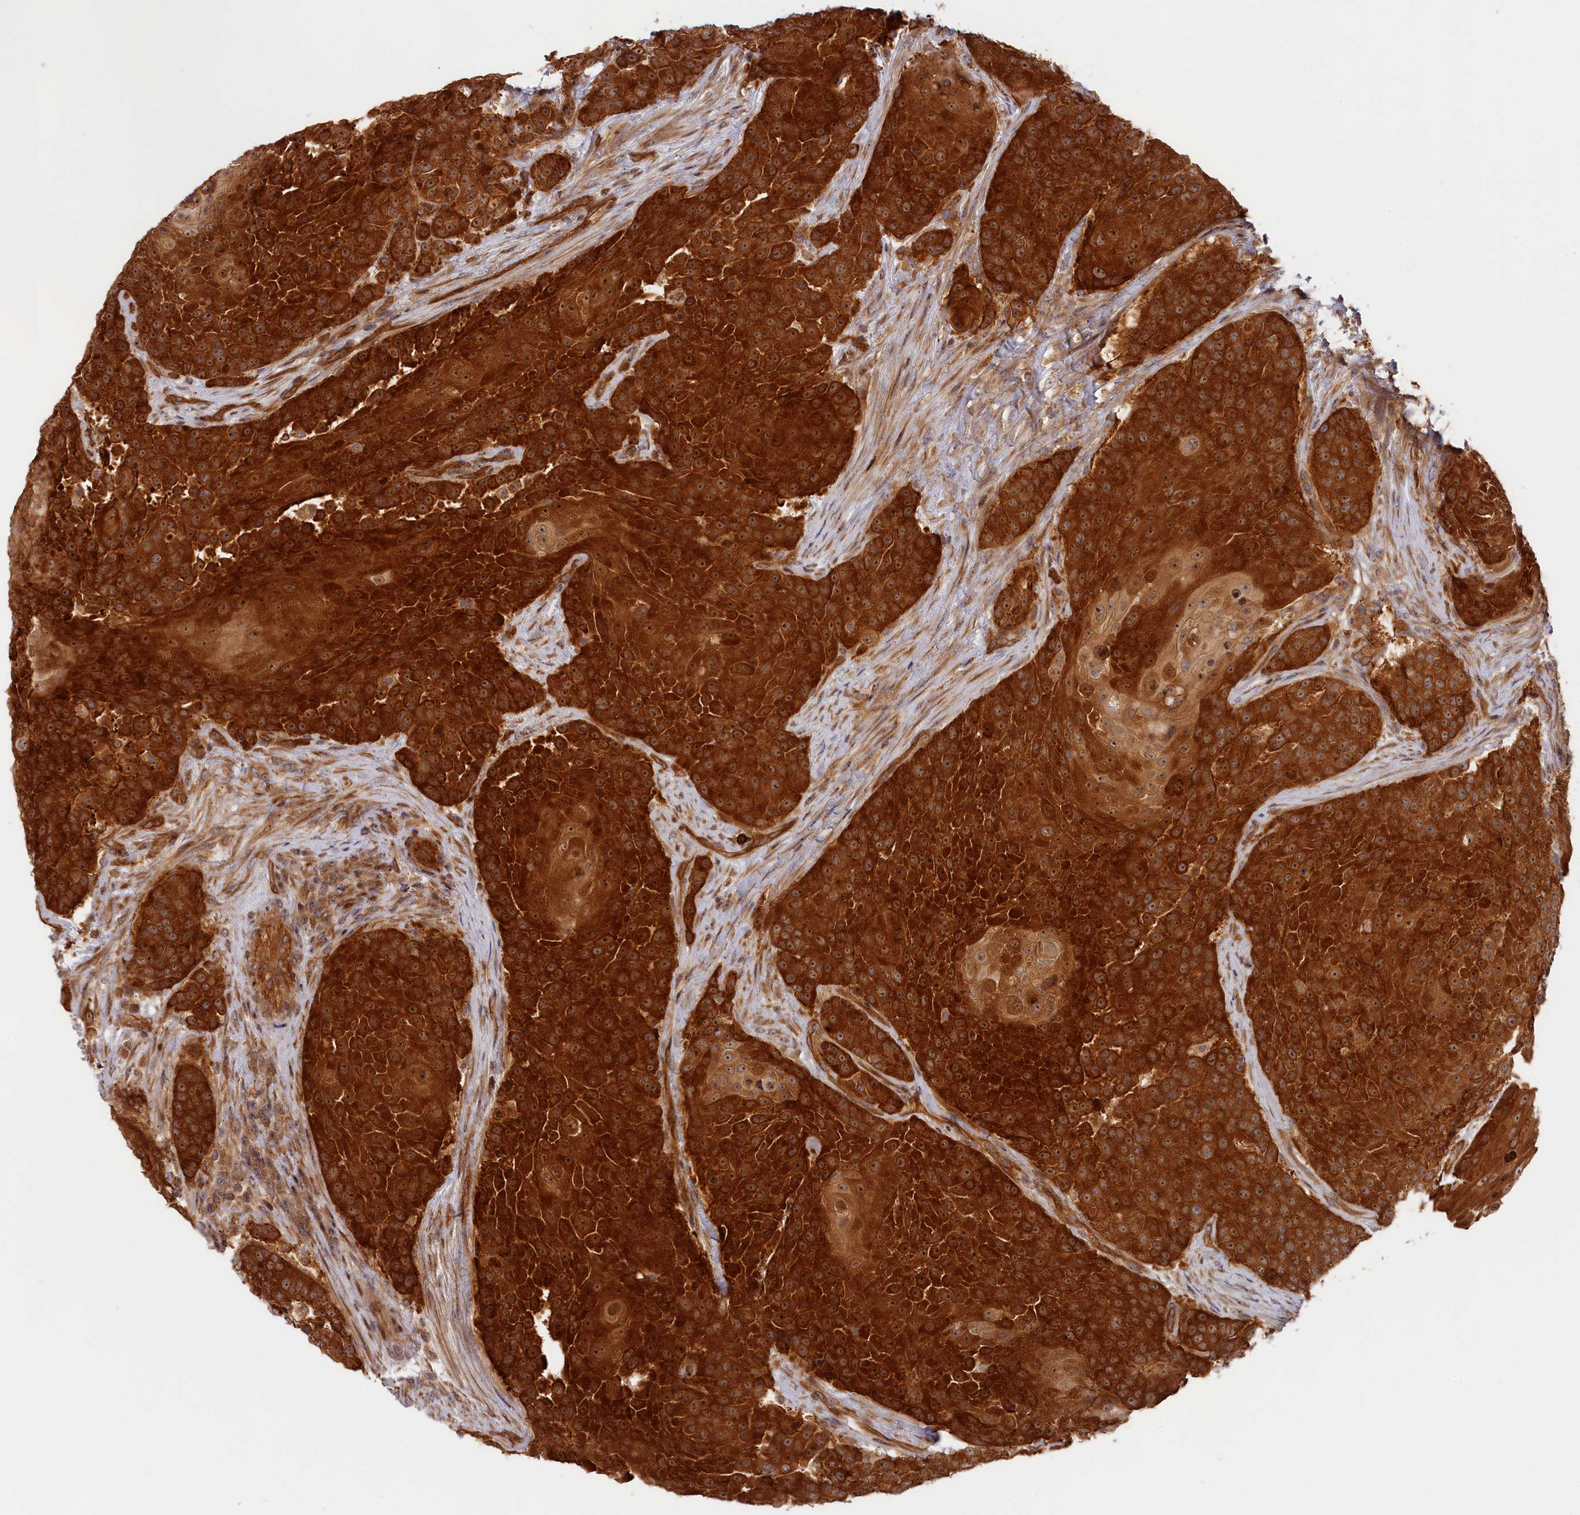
{"staining": {"intensity": "strong", "quantity": ">75%", "location": "cytoplasmic/membranous"}, "tissue": "urothelial cancer", "cell_type": "Tumor cells", "image_type": "cancer", "snomed": [{"axis": "morphology", "description": "Urothelial carcinoma, High grade"}, {"axis": "topography", "description": "Urinary bladder"}], "caption": "Urothelial cancer was stained to show a protein in brown. There is high levels of strong cytoplasmic/membranous expression in approximately >75% of tumor cells. Using DAB (3,3'-diaminobenzidine) (brown) and hematoxylin (blue) stains, captured at high magnification using brightfield microscopy.", "gene": "CEP44", "patient": {"sex": "female", "age": 63}}